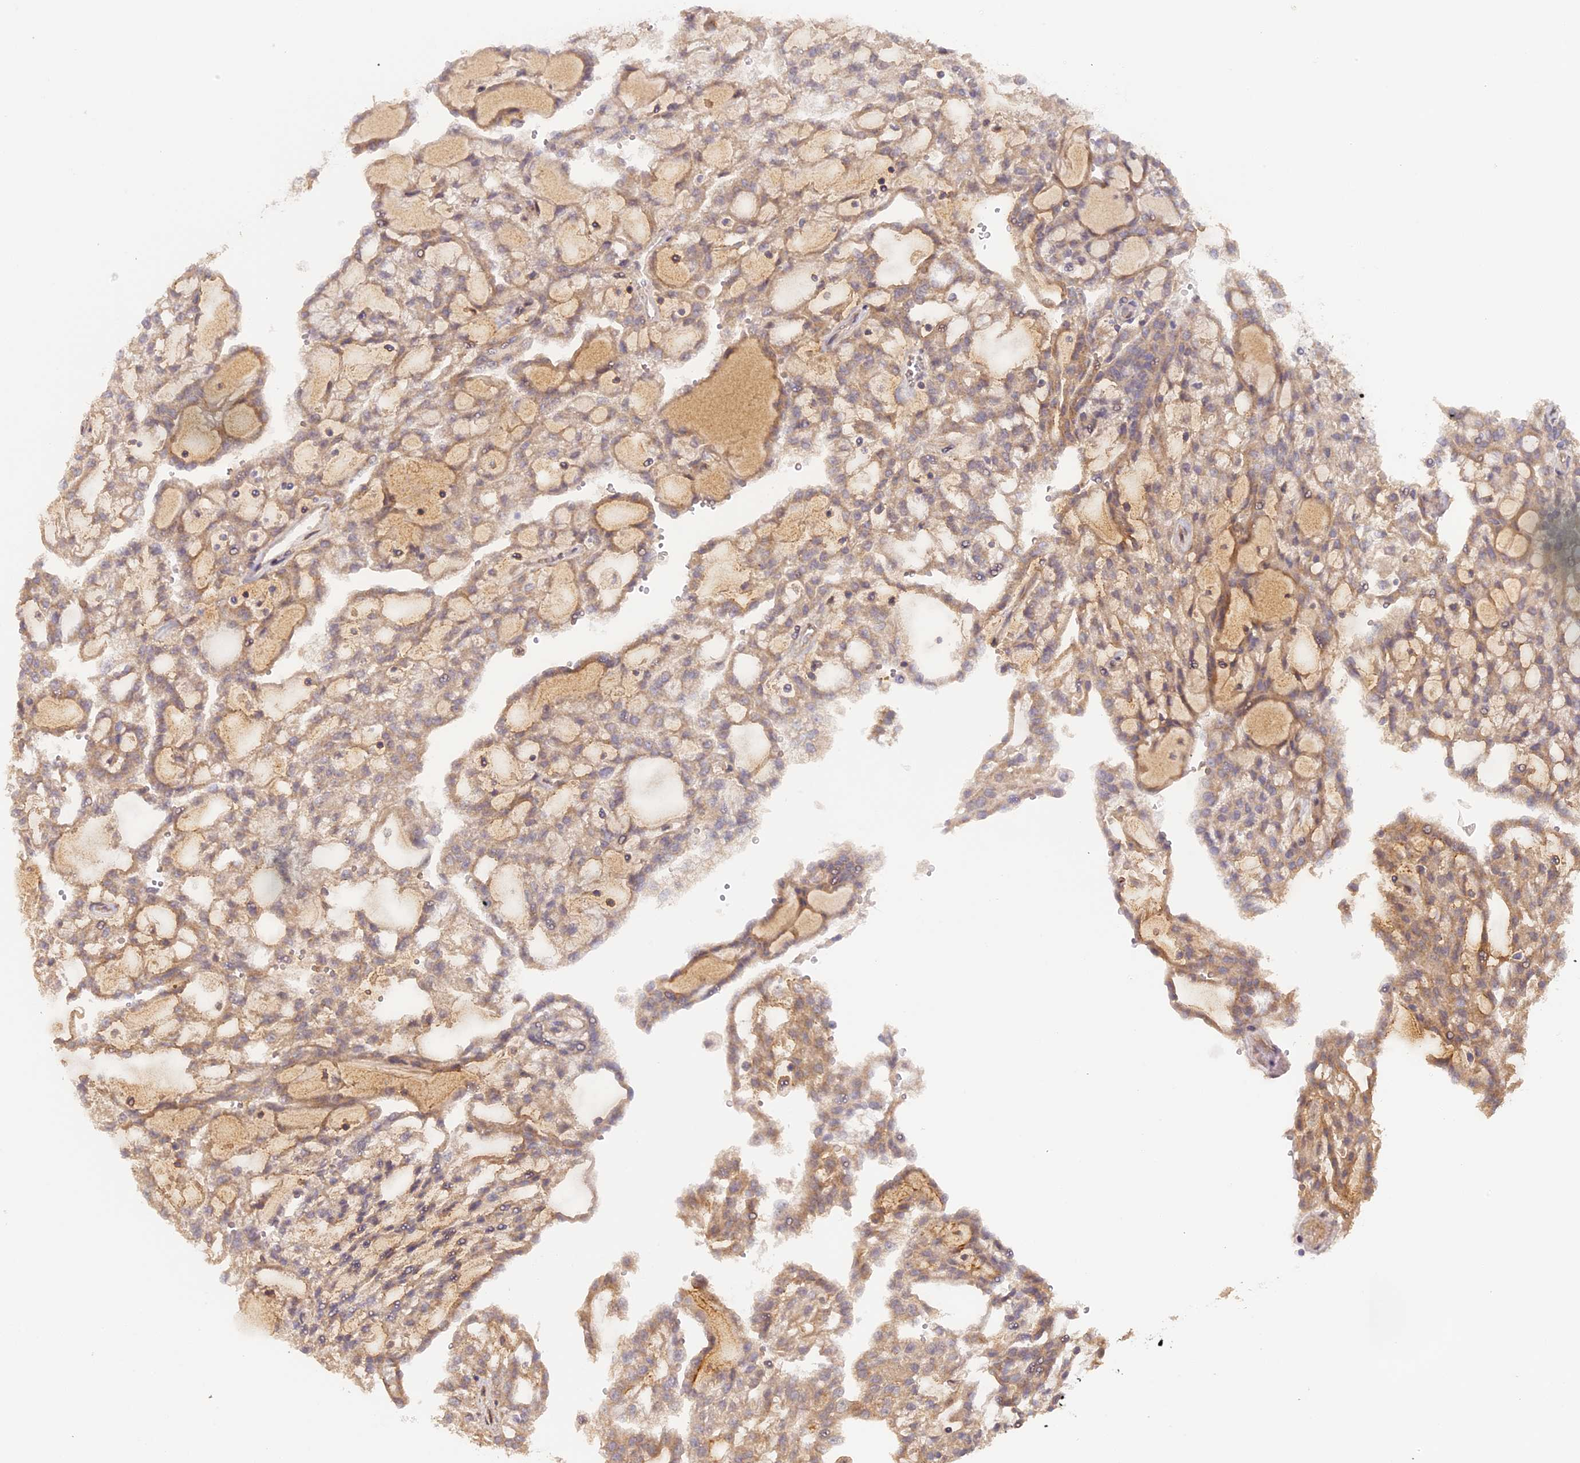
{"staining": {"intensity": "weak", "quantity": ">75%", "location": "cytoplasmic/membranous"}, "tissue": "renal cancer", "cell_type": "Tumor cells", "image_type": "cancer", "snomed": [{"axis": "morphology", "description": "Adenocarcinoma, NOS"}, {"axis": "topography", "description": "Kidney"}], "caption": "Human adenocarcinoma (renal) stained for a protein (brown) demonstrates weak cytoplasmic/membranous positive staining in about >75% of tumor cells.", "gene": "MYBL2", "patient": {"sex": "male", "age": 63}}